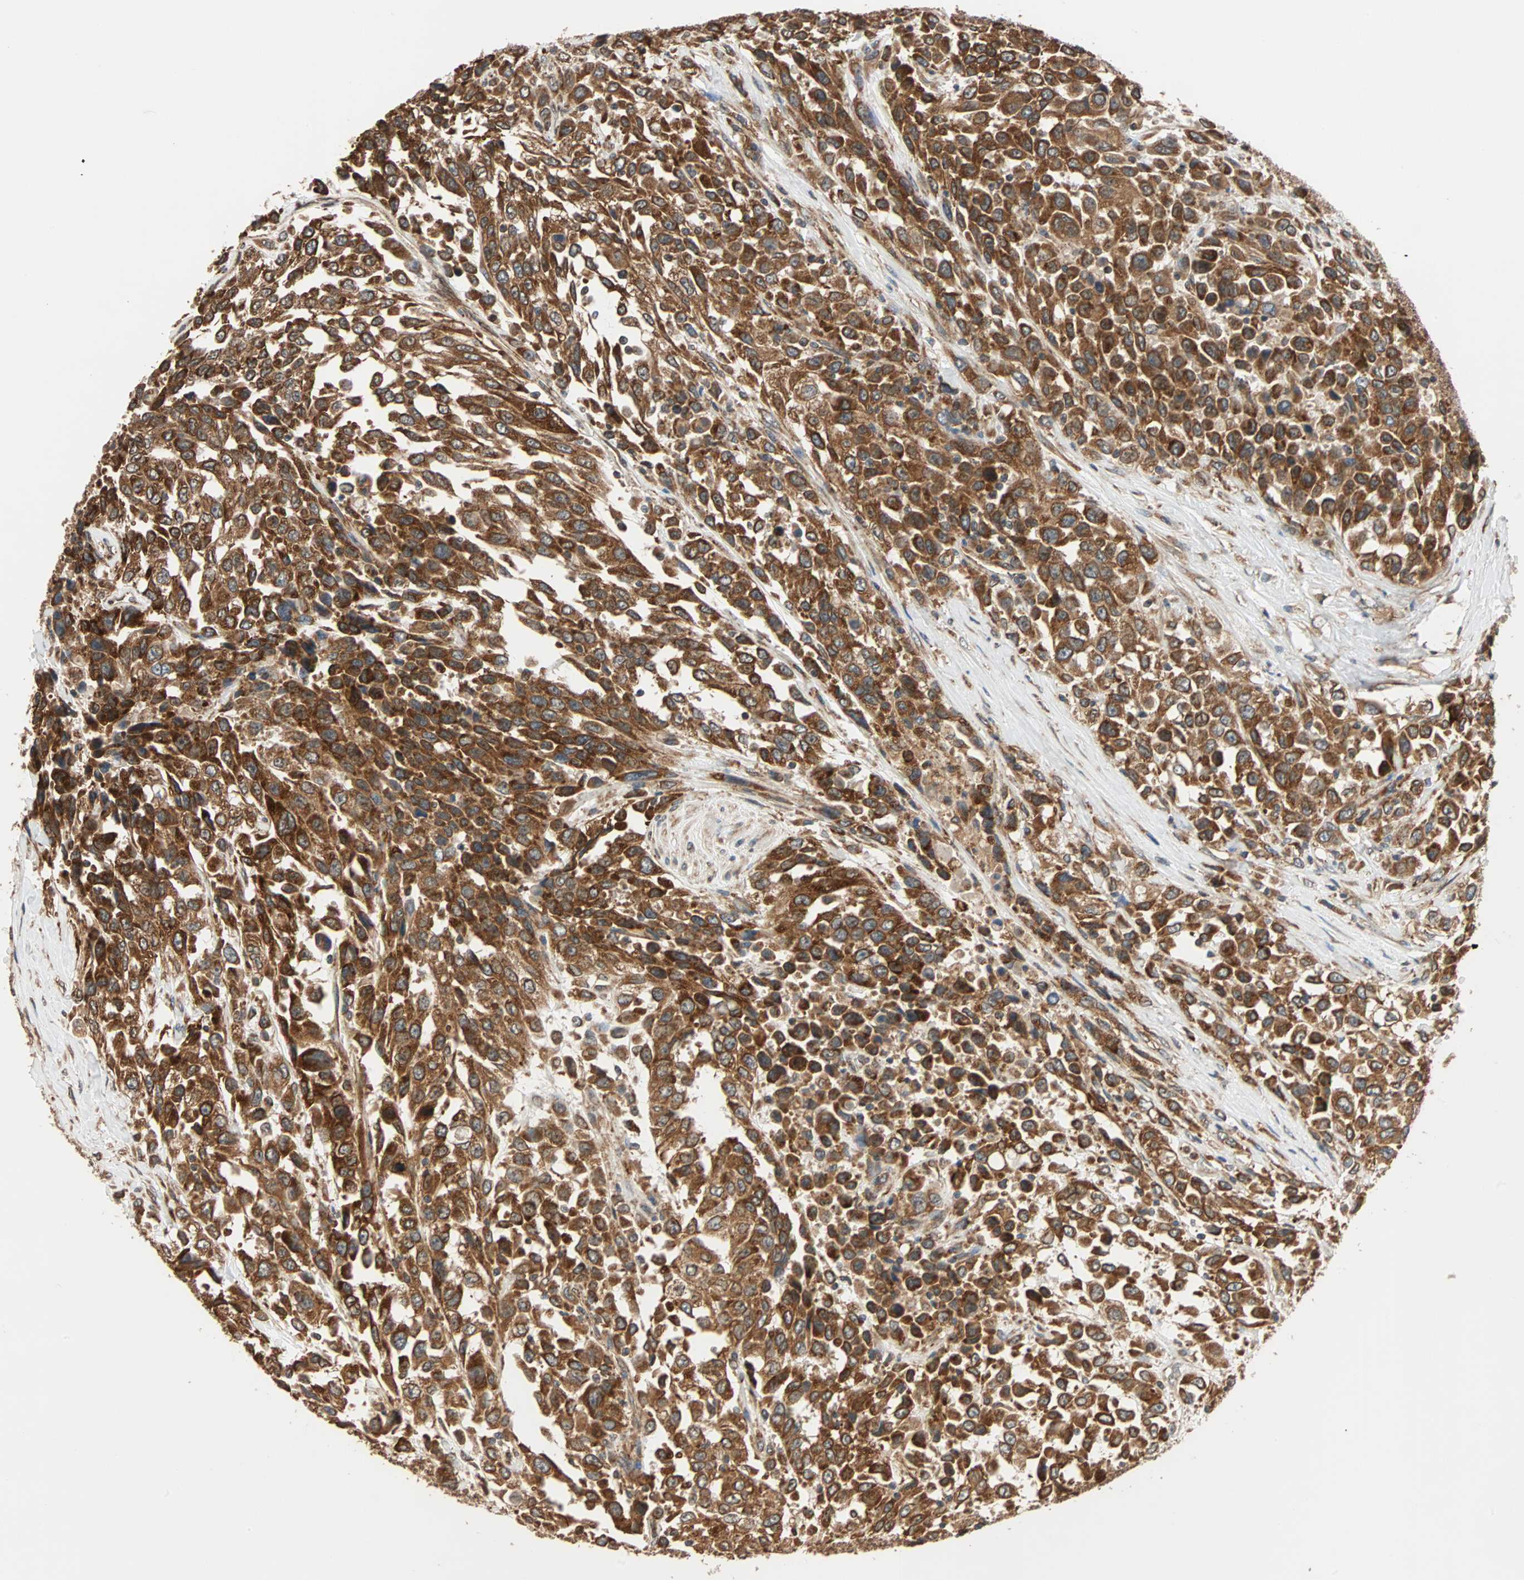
{"staining": {"intensity": "strong", "quantity": ">75%", "location": "cytoplasmic/membranous"}, "tissue": "urothelial cancer", "cell_type": "Tumor cells", "image_type": "cancer", "snomed": [{"axis": "morphology", "description": "Urothelial carcinoma, High grade"}, {"axis": "topography", "description": "Urinary bladder"}], "caption": "DAB immunohistochemical staining of human urothelial cancer demonstrates strong cytoplasmic/membranous protein expression in approximately >75% of tumor cells. Using DAB (3,3'-diaminobenzidine) (brown) and hematoxylin (blue) stains, captured at high magnification using brightfield microscopy.", "gene": "AUP1", "patient": {"sex": "female", "age": 80}}